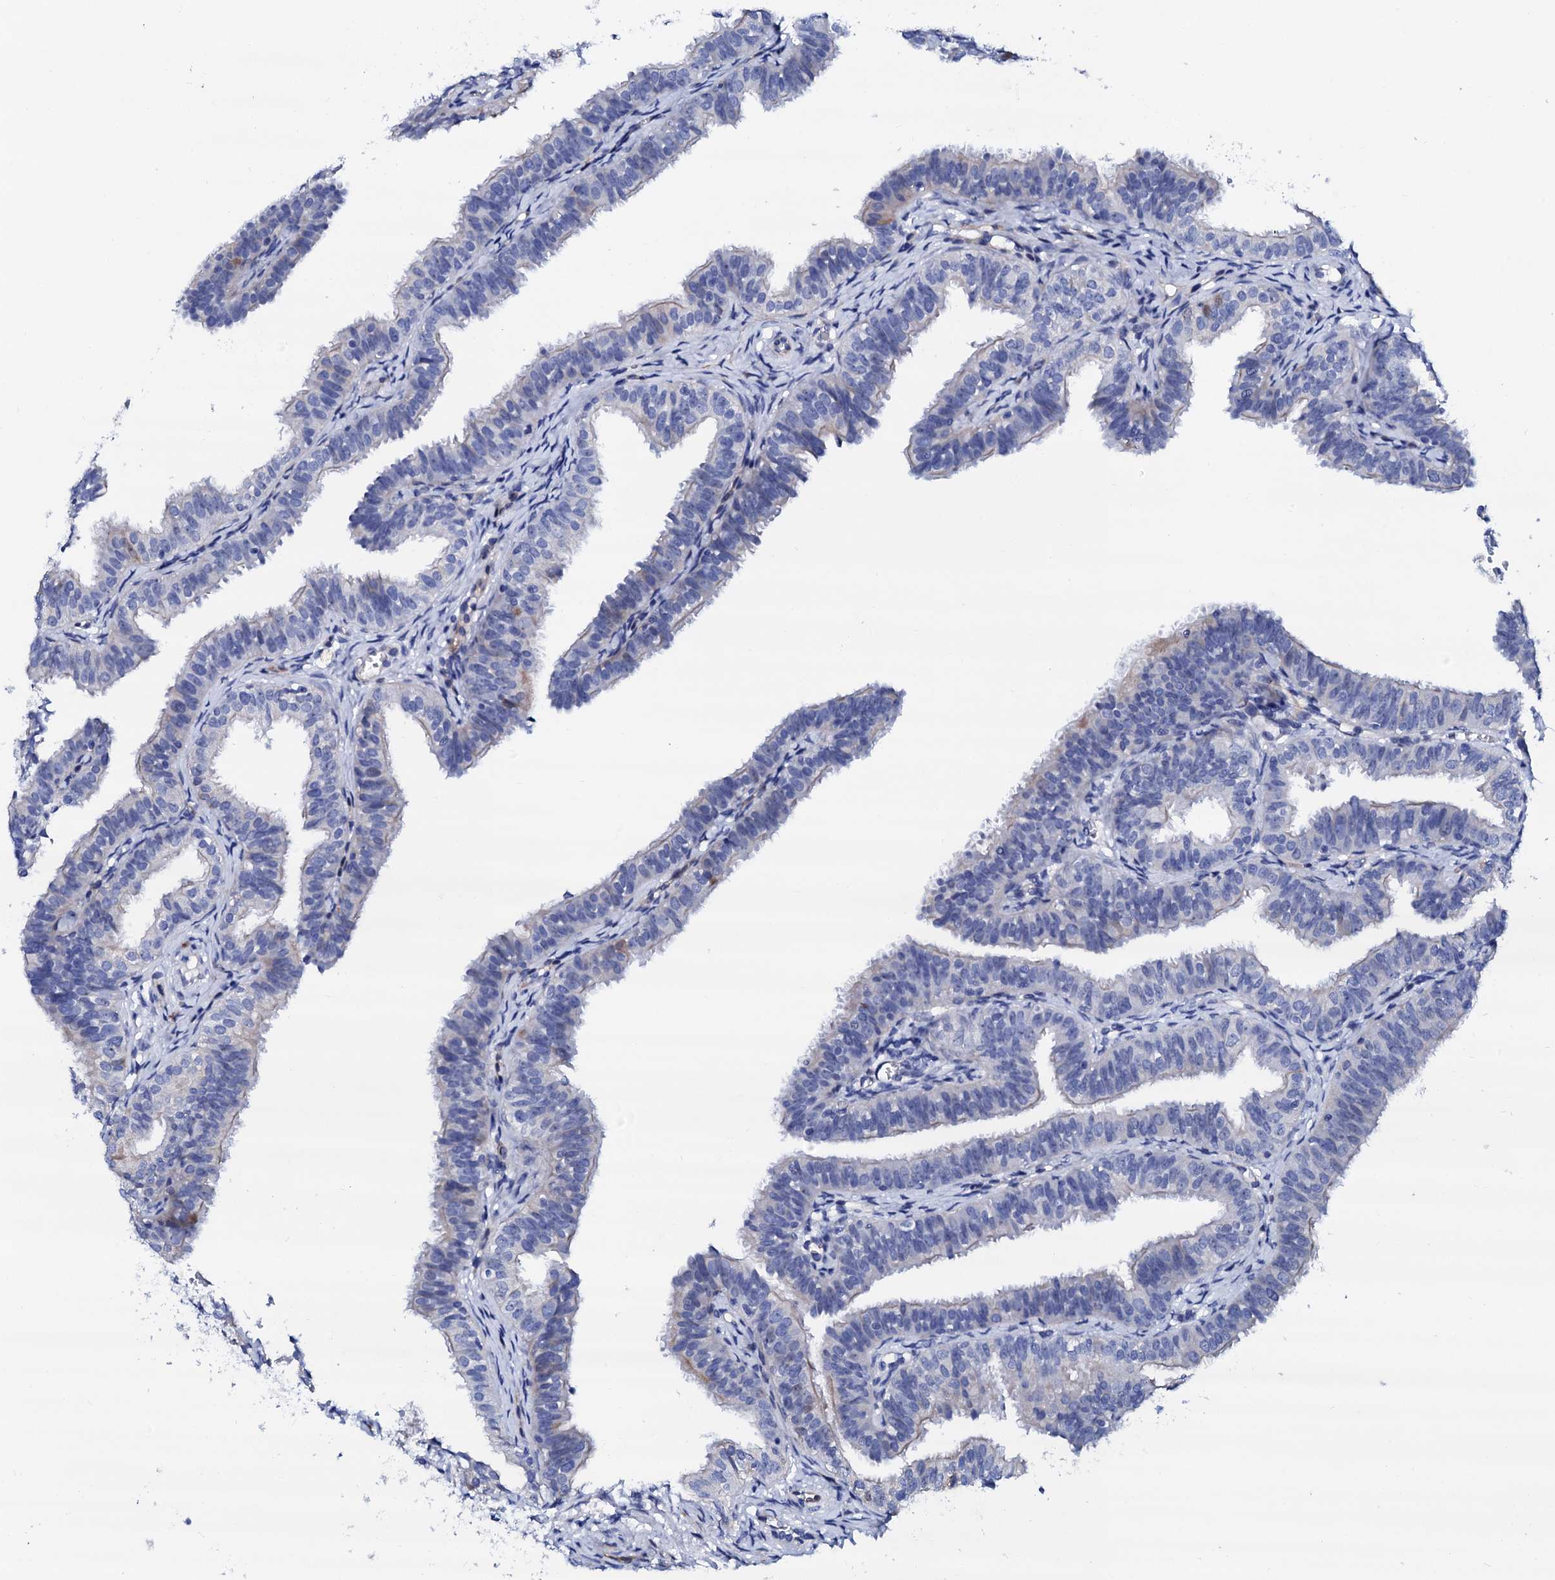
{"staining": {"intensity": "negative", "quantity": "none", "location": "none"}, "tissue": "fallopian tube", "cell_type": "Glandular cells", "image_type": "normal", "snomed": [{"axis": "morphology", "description": "Normal tissue, NOS"}, {"axis": "topography", "description": "Fallopian tube"}], "caption": "Human fallopian tube stained for a protein using immunohistochemistry (IHC) reveals no positivity in glandular cells.", "gene": "TRDN", "patient": {"sex": "female", "age": 35}}